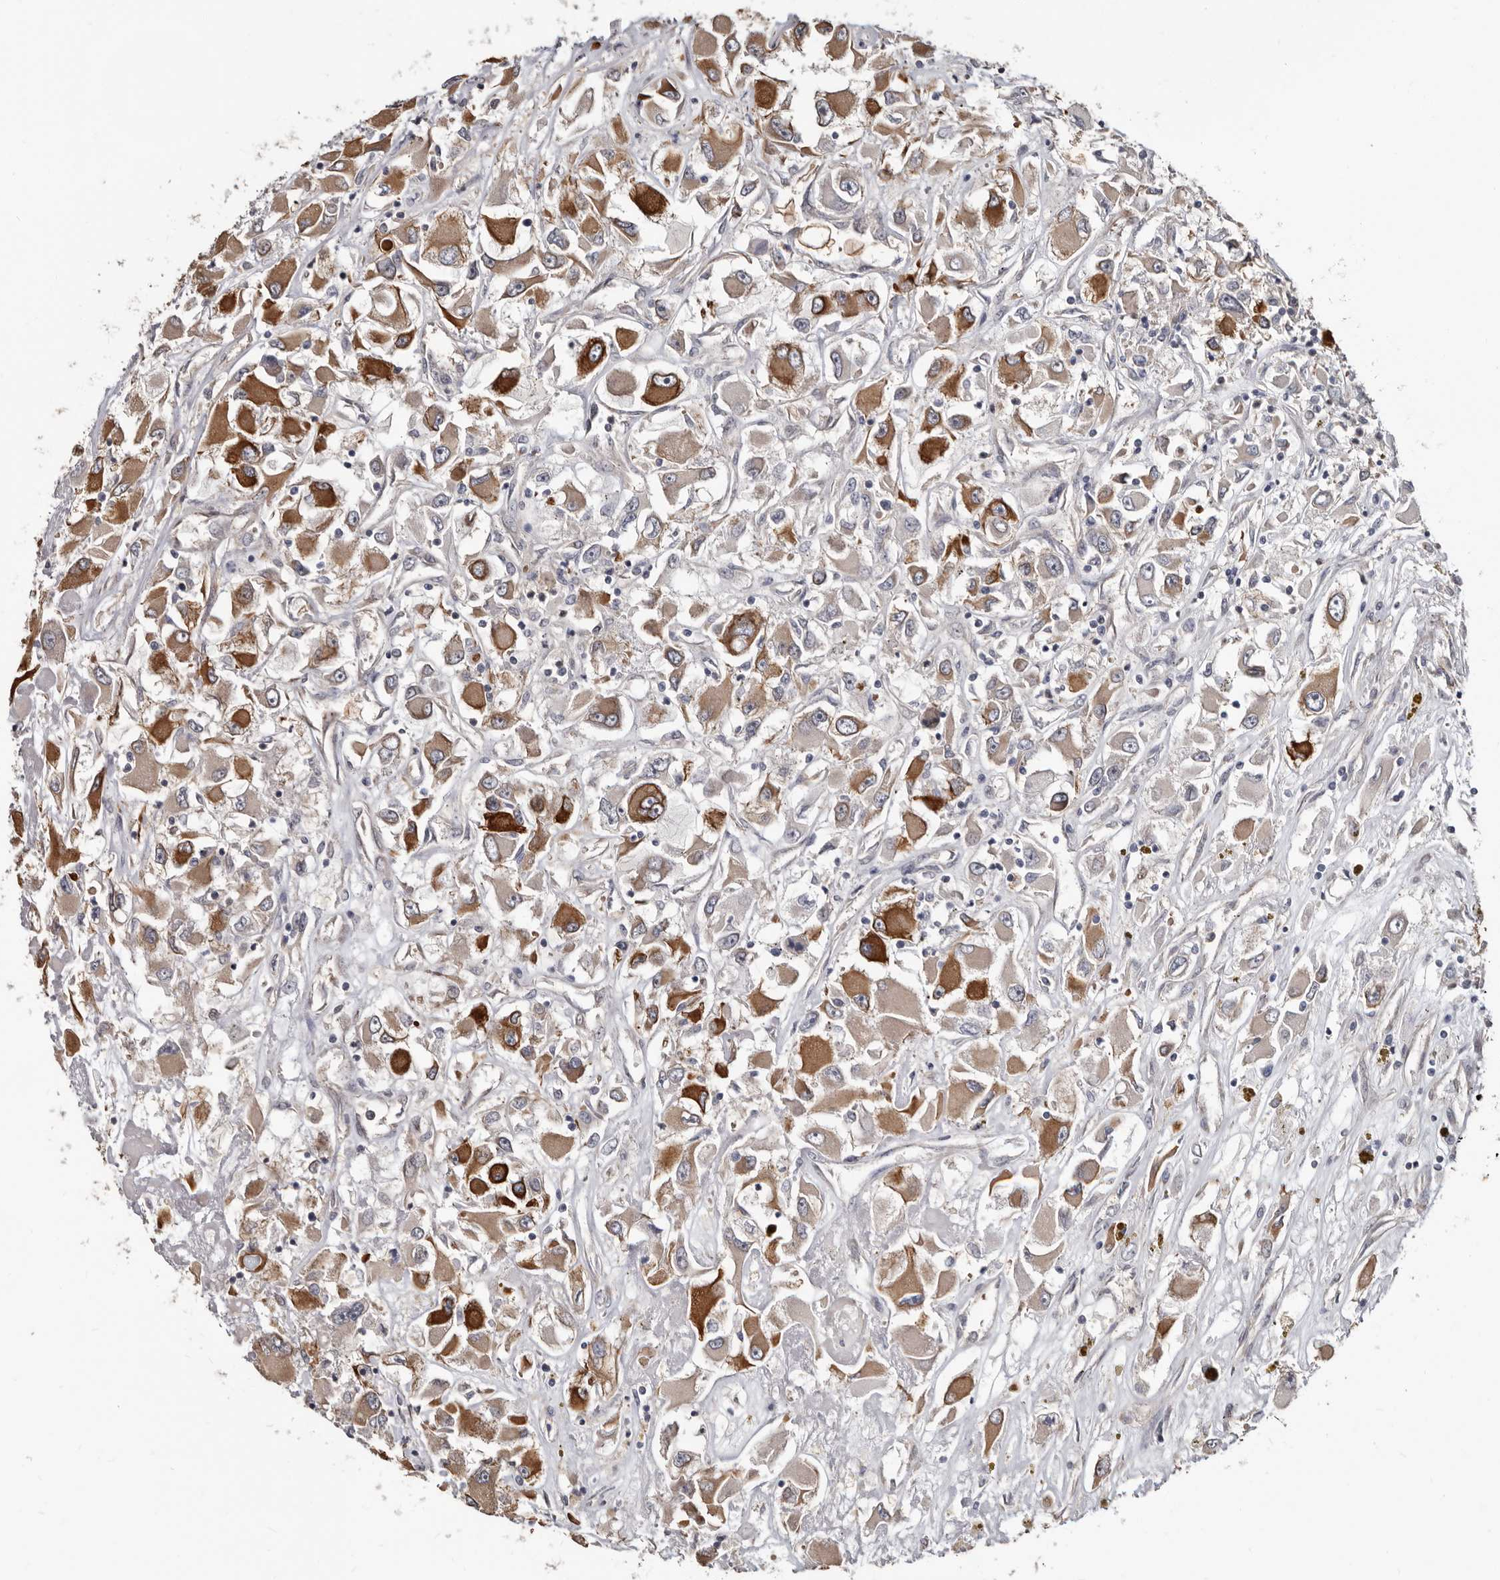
{"staining": {"intensity": "strong", "quantity": "25%-75%", "location": "cytoplasmic/membranous"}, "tissue": "renal cancer", "cell_type": "Tumor cells", "image_type": "cancer", "snomed": [{"axis": "morphology", "description": "Adenocarcinoma, NOS"}, {"axis": "topography", "description": "Kidney"}], "caption": "There is high levels of strong cytoplasmic/membranous expression in tumor cells of renal cancer, as demonstrated by immunohistochemical staining (brown color).", "gene": "MRPL18", "patient": {"sex": "female", "age": 52}}